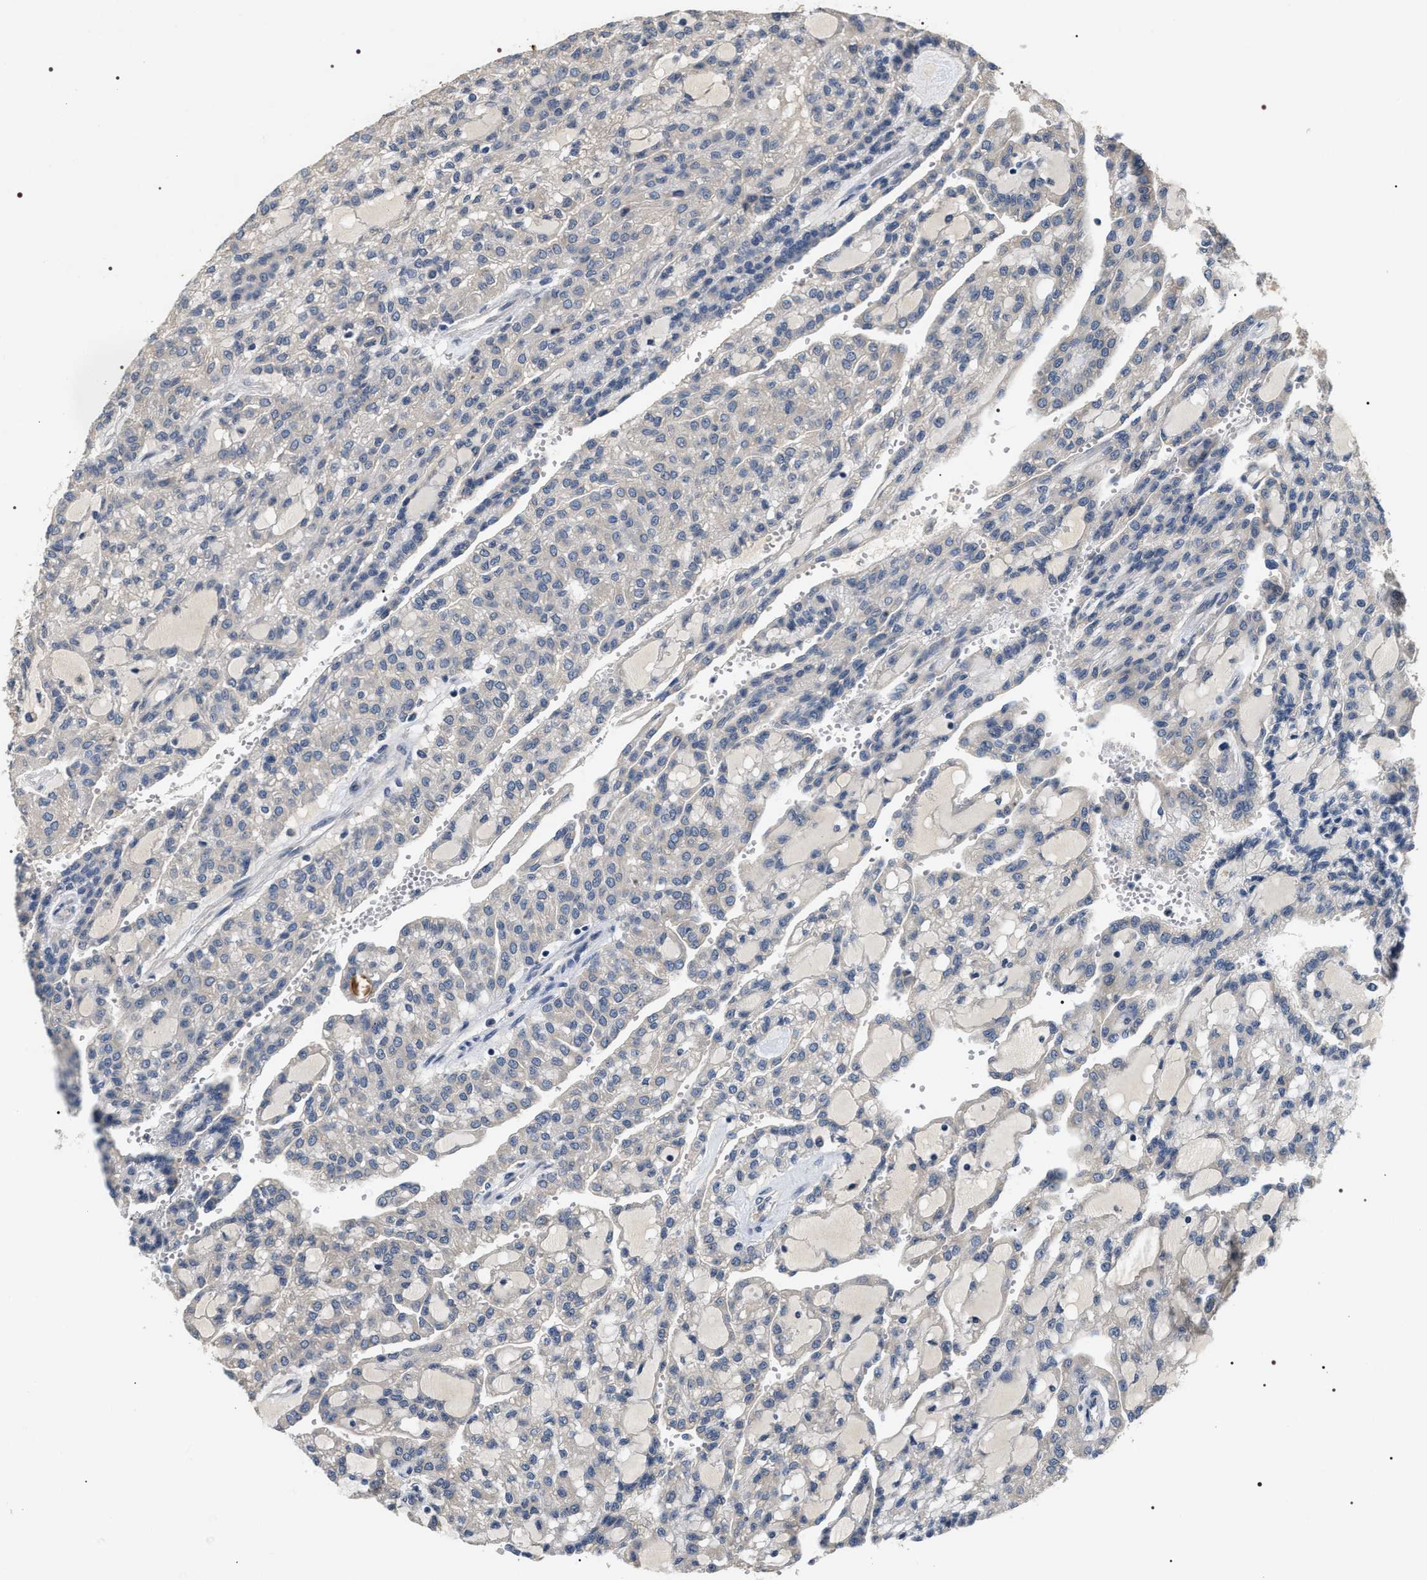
{"staining": {"intensity": "negative", "quantity": "none", "location": "none"}, "tissue": "renal cancer", "cell_type": "Tumor cells", "image_type": "cancer", "snomed": [{"axis": "morphology", "description": "Adenocarcinoma, NOS"}, {"axis": "topography", "description": "Kidney"}], "caption": "This is a micrograph of IHC staining of renal cancer, which shows no staining in tumor cells. (Brightfield microscopy of DAB (3,3'-diaminobenzidine) IHC at high magnification).", "gene": "IFT81", "patient": {"sex": "male", "age": 63}}